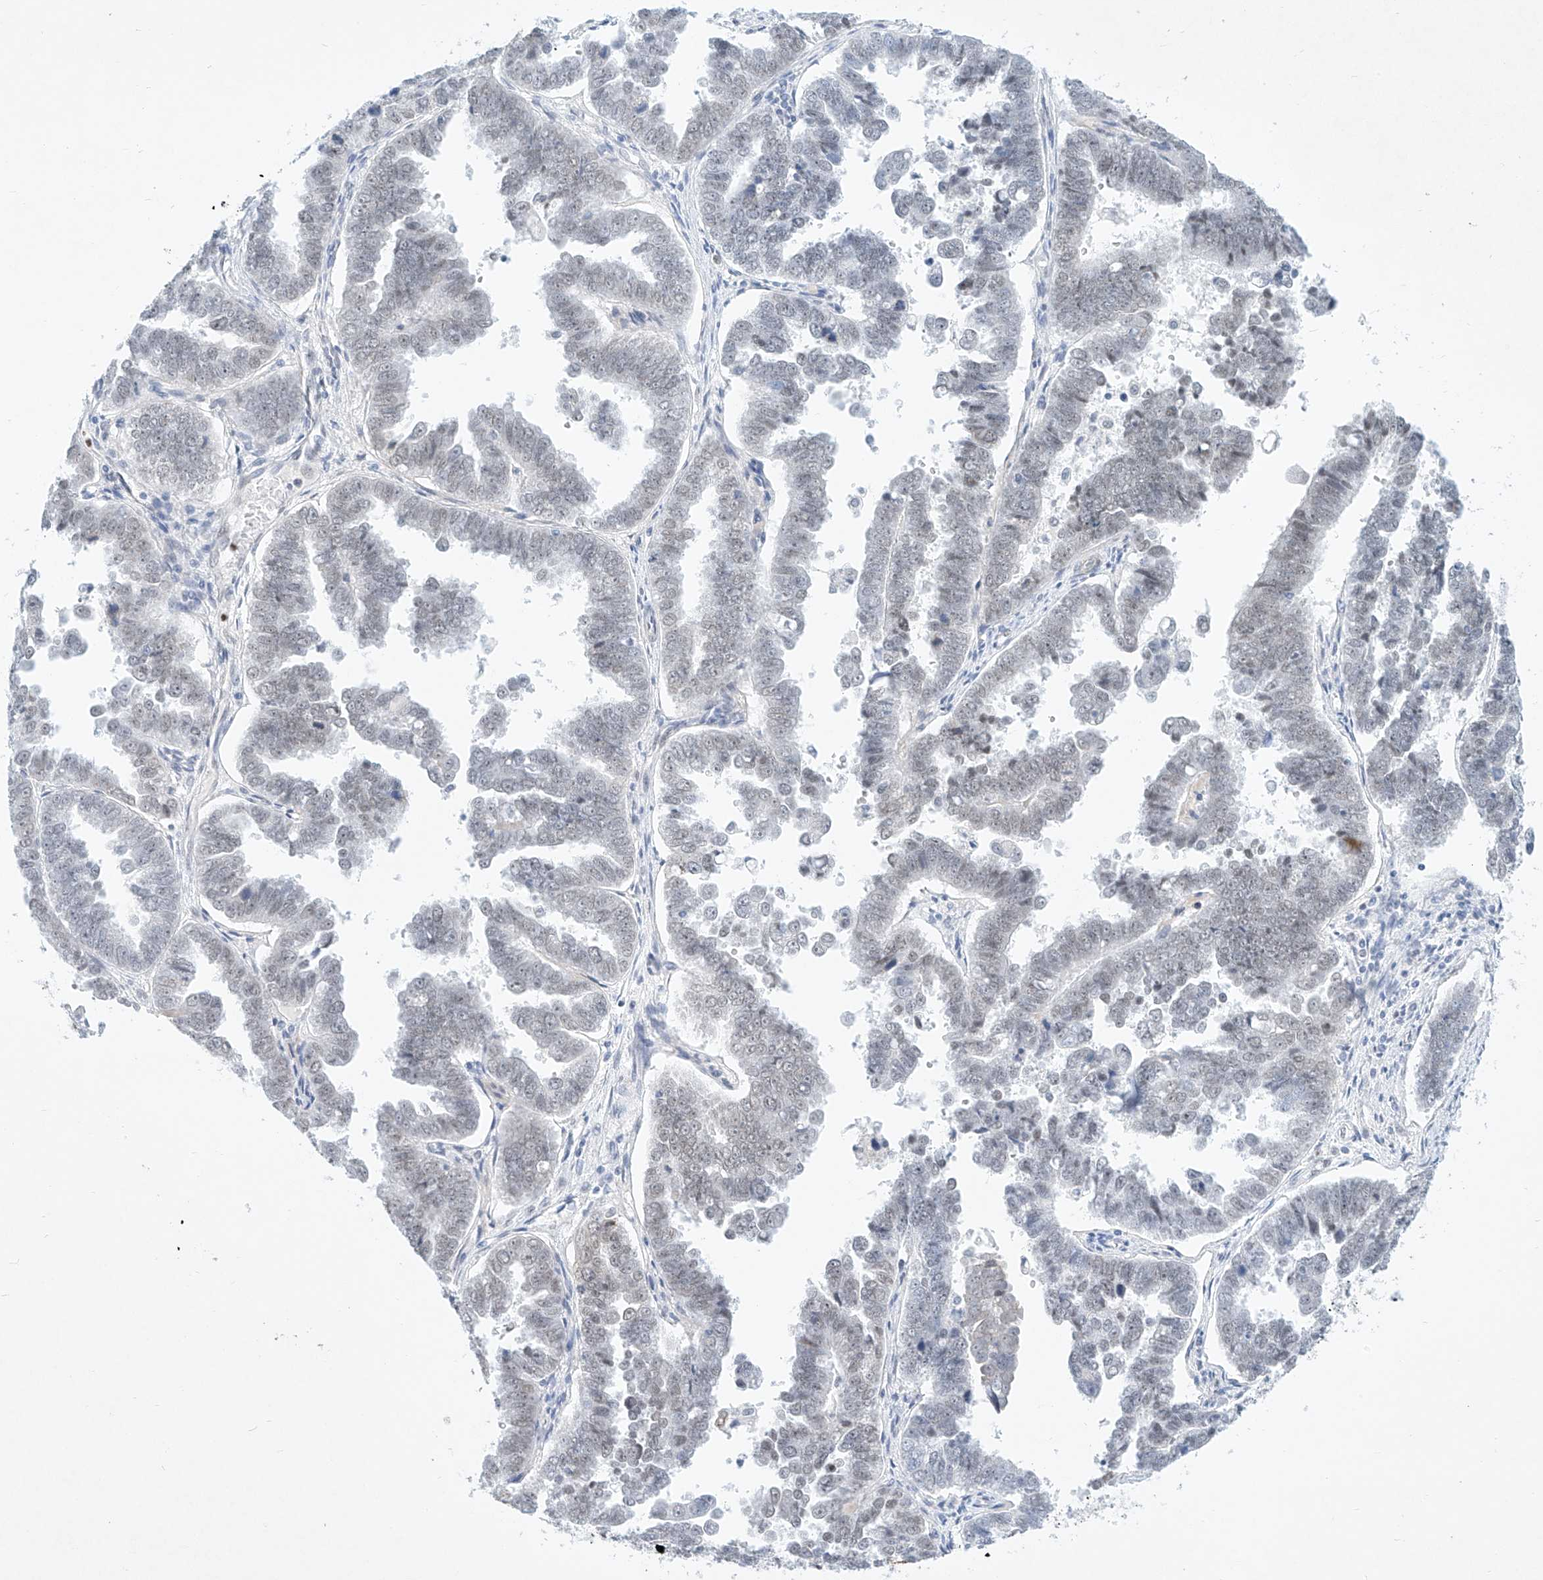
{"staining": {"intensity": "weak", "quantity": "25%-75%", "location": "nuclear"}, "tissue": "endometrial cancer", "cell_type": "Tumor cells", "image_type": "cancer", "snomed": [{"axis": "morphology", "description": "Adenocarcinoma, NOS"}, {"axis": "topography", "description": "Endometrium"}], "caption": "The image reveals a brown stain indicating the presence of a protein in the nuclear of tumor cells in endometrial cancer (adenocarcinoma).", "gene": "REEP2", "patient": {"sex": "female", "age": 75}}